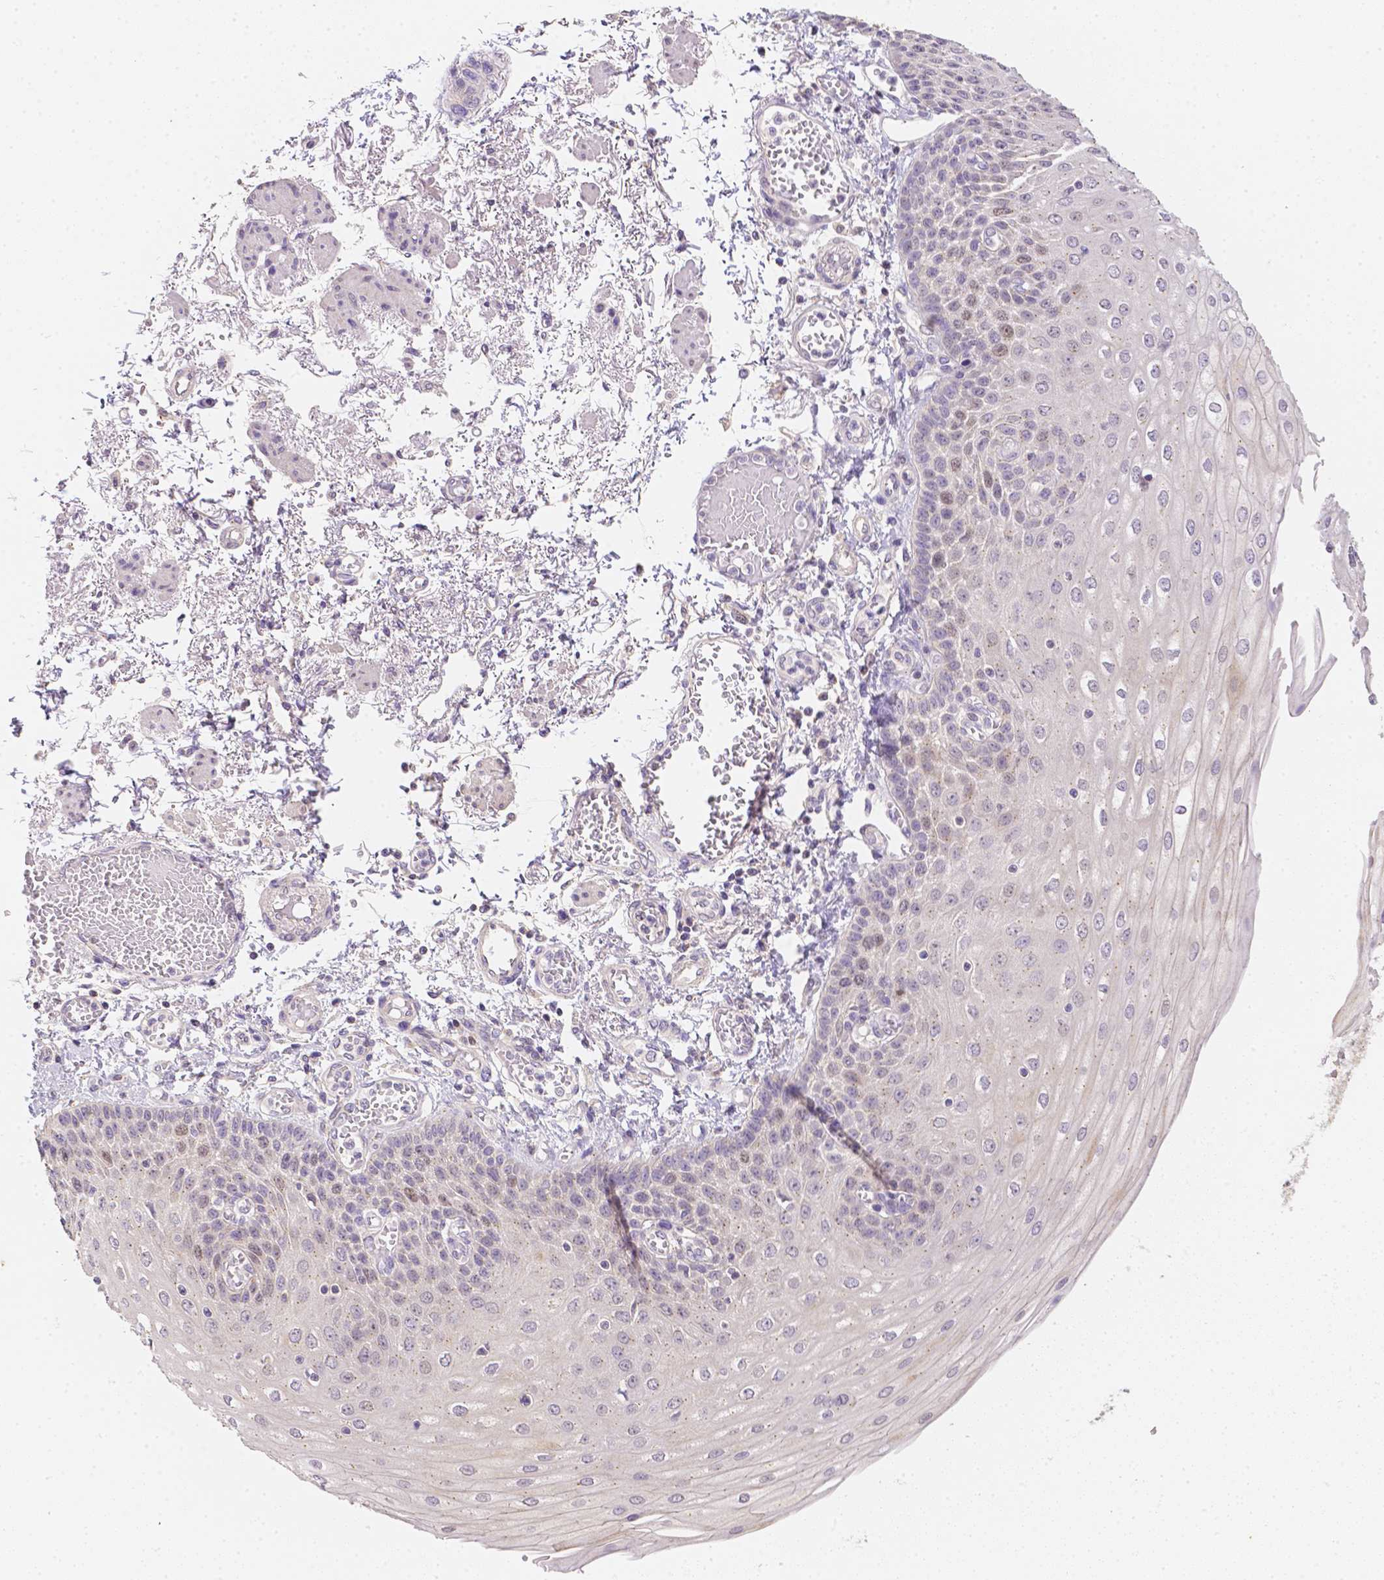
{"staining": {"intensity": "negative", "quantity": "none", "location": "none"}, "tissue": "esophagus", "cell_type": "Squamous epithelial cells", "image_type": "normal", "snomed": [{"axis": "morphology", "description": "Normal tissue, NOS"}, {"axis": "morphology", "description": "Adenocarcinoma, NOS"}, {"axis": "topography", "description": "Esophagus"}], "caption": "Immunohistochemistry photomicrograph of unremarkable esophagus stained for a protein (brown), which shows no expression in squamous epithelial cells. (DAB (3,3'-diaminobenzidine) immunohistochemistry visualized using brightfield microscopy, high magnification).", "gene": "C10orf67", "patient": {"sex": "male", "age": 81}}